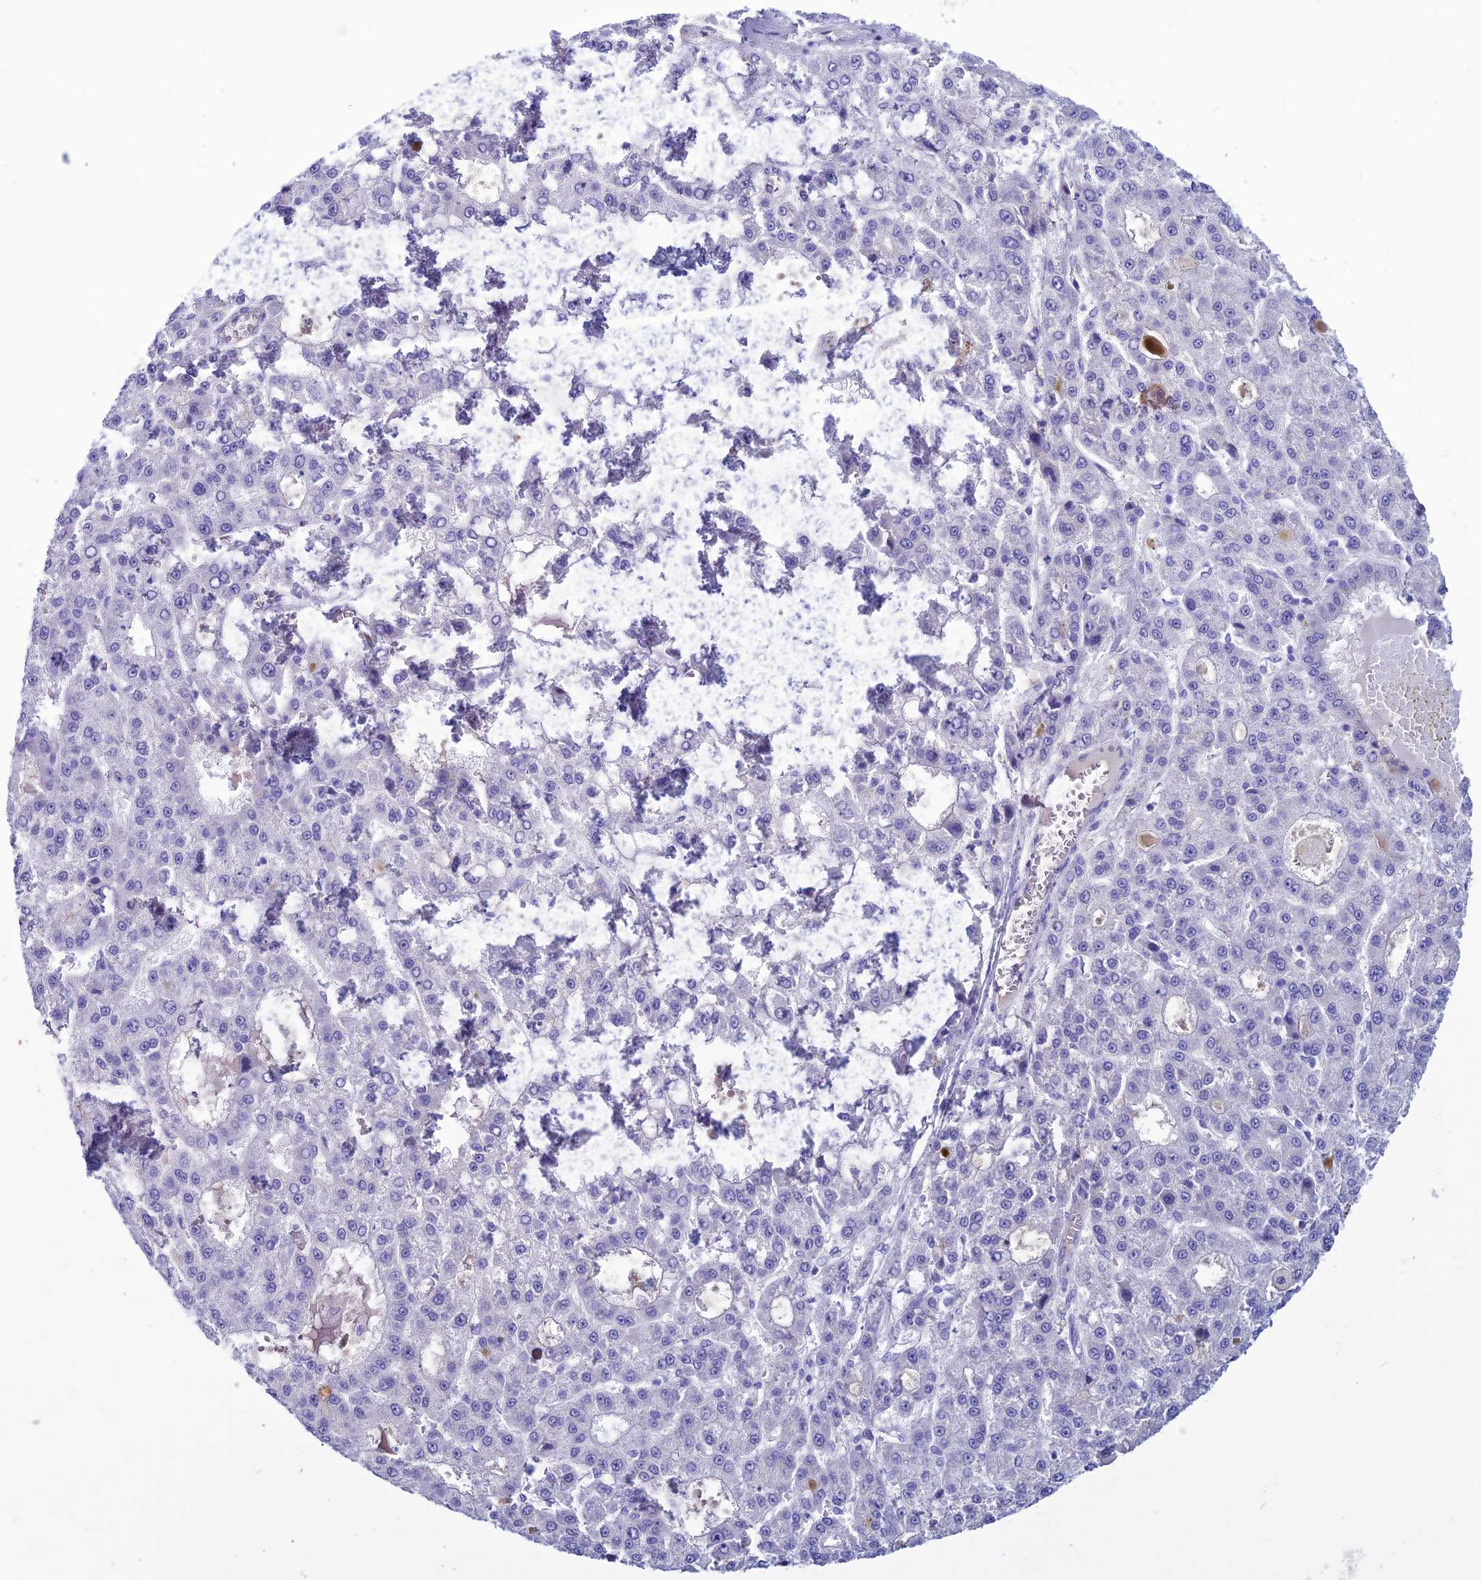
{"staining": {"intensity": "negative", "quantity": "none", "location": "none"}, "tissue": "liver cancer", "cell_type": "Tumor cells", "image_type": "cancer", "snomed": [{"axis": "morphology", "description": "Carcinoma, Hepatocellular, NOS"}, {"axis": "topography", "description": "Liver"}], "caption": "The histopathology image reveals no significant staining in tumor cells of hepatocellular carcinoma (liver).", "gene": "CLEC2L", "patient": {"sex": "male", "age": 70}}